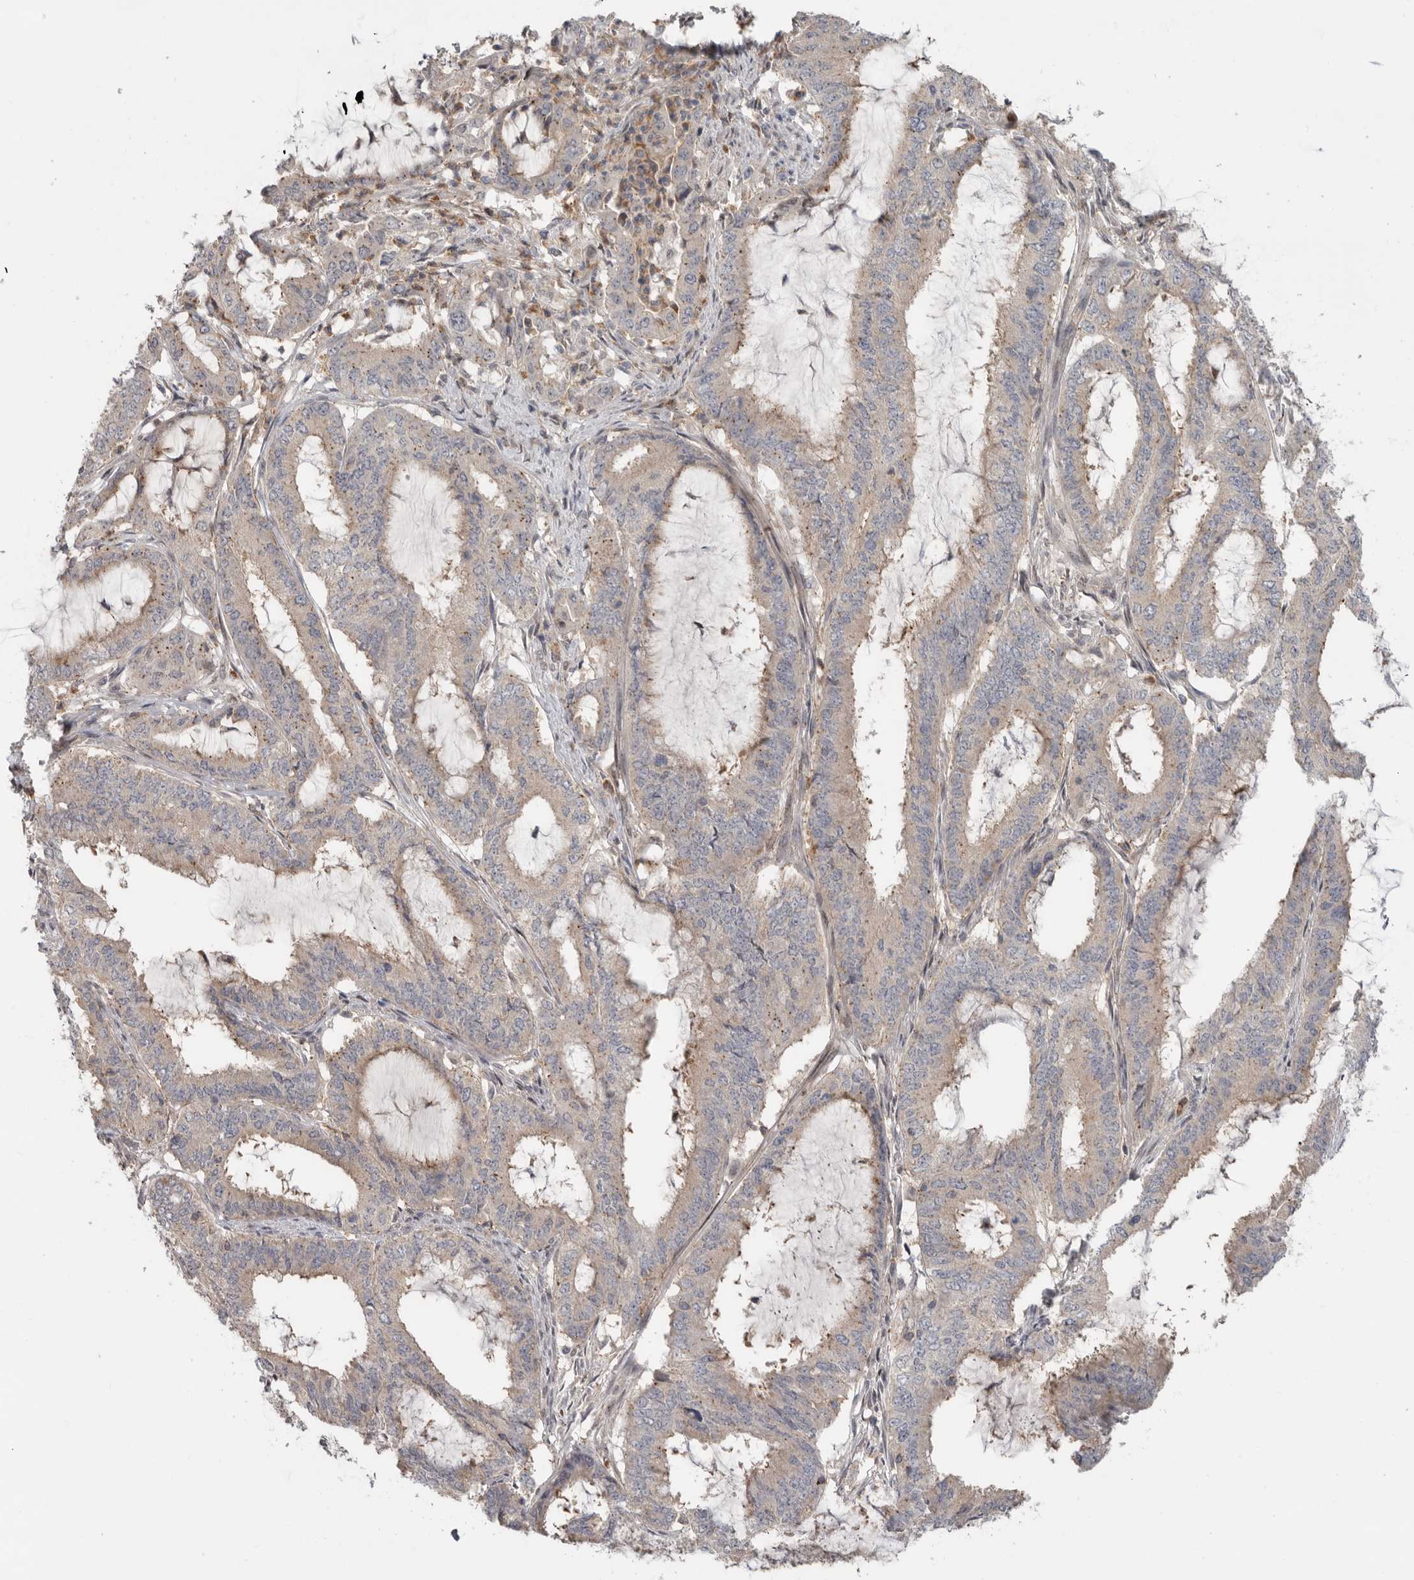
{"staining": {"intensity": "weak", "quantity": "<25%", "location": "cytoplasmic/membranous"}, "tissue": "endometrial cancer", "cell_type": "Tumor cells", "image_type": "cancer", "snomed": [{"axis": "morphology", "description": "Adenocarcinoma, NOS"}, {"axis": "topography", "description": "Endometrium"}], "caption": "IHC histopathology image of human endometrial cancer (adenocarcinoma) stained for a protein (brown), which reveals no positivity in tumor cells.", "gene": "KLK5", "patient": {"sex": "female", "age": 51}}